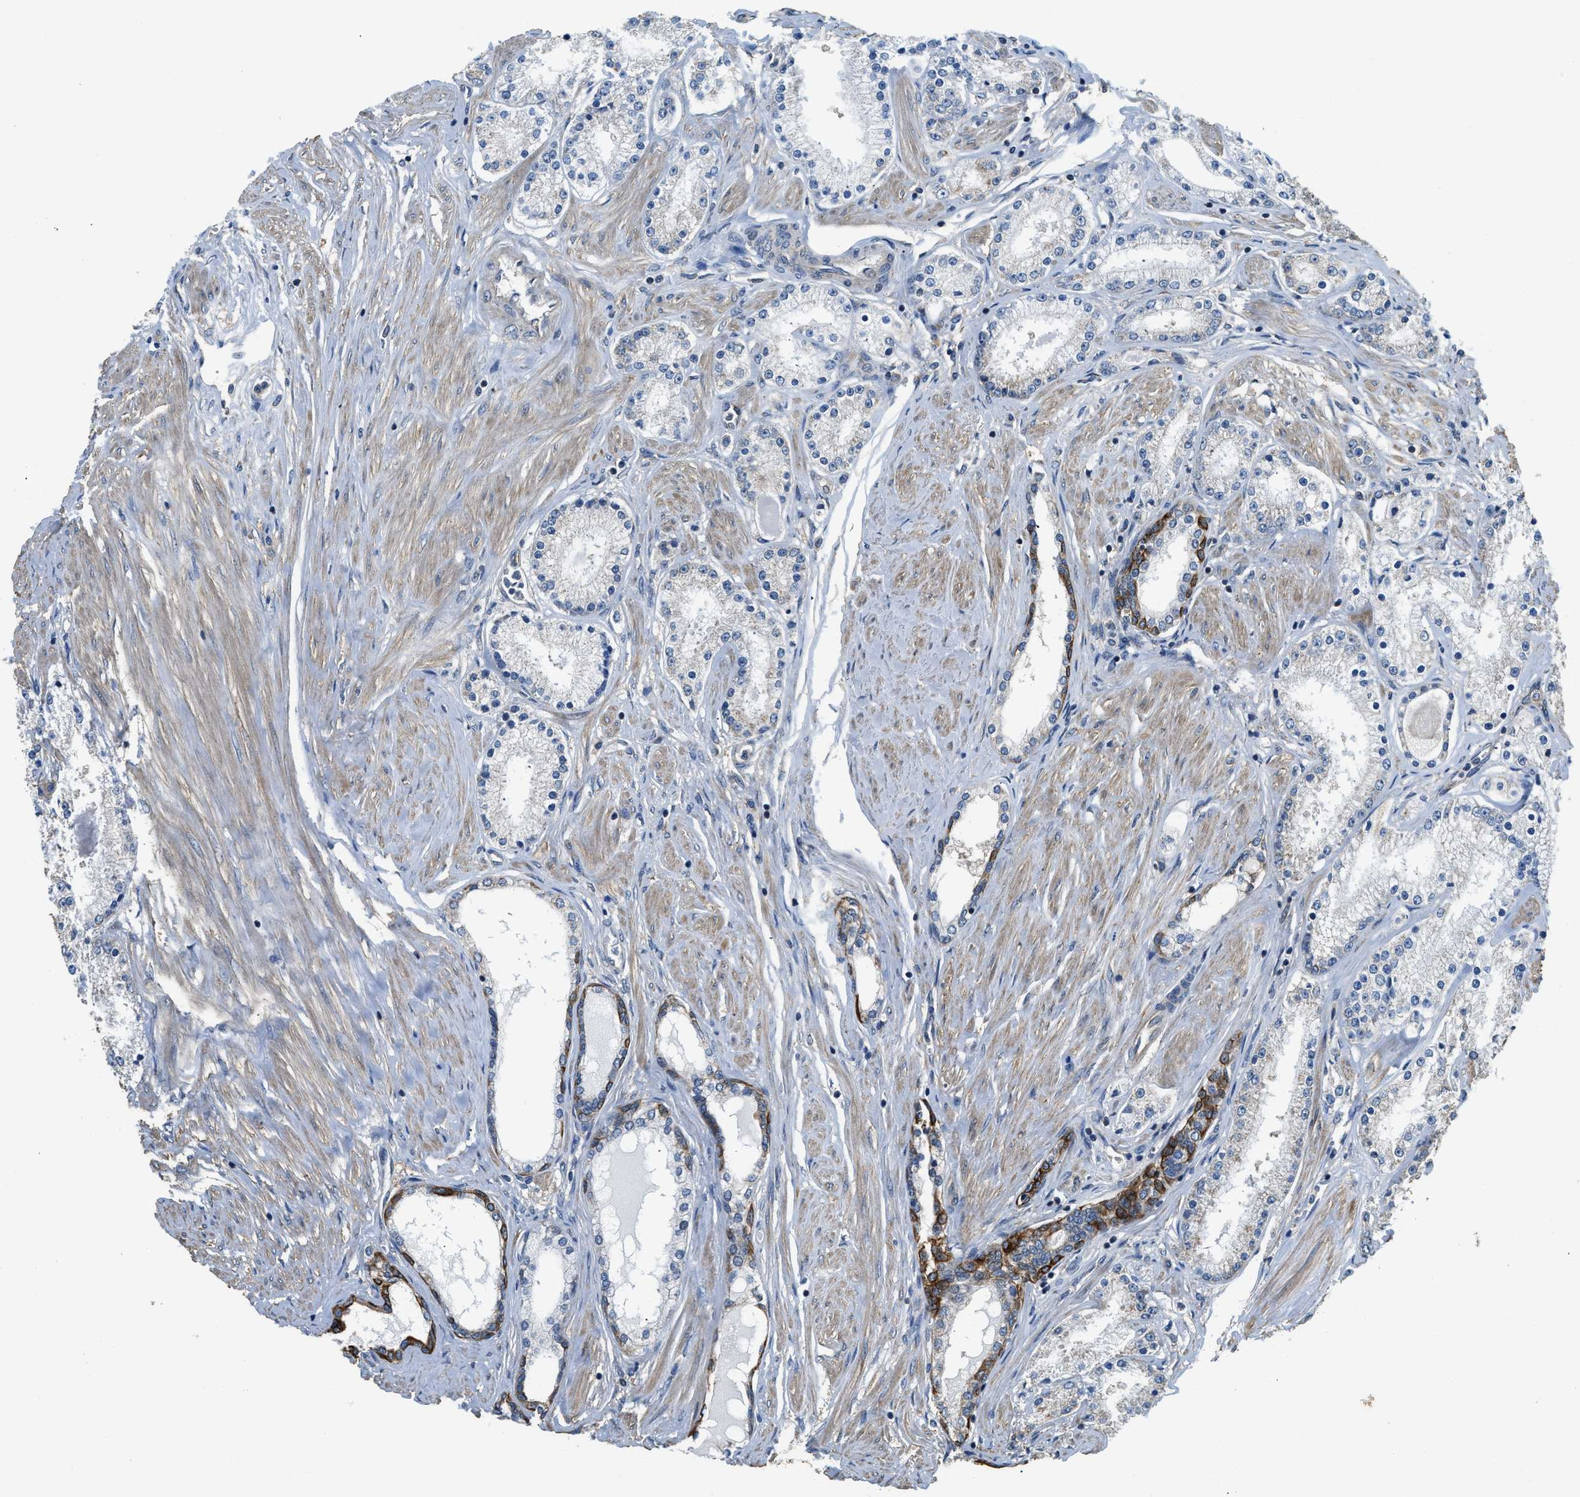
{"staining": {"intensity": "negative", "quantity": "none", "location": "none"}, "tissue": "prostate cancer", "cell_type": "Tumor cells", "image_type": "cancer", "snomed": [{"axis": "morphology", "description": "Adenocarcinoma, Low grade"}, {"axis": "topography", "description": "Prostate"}], "caption": "High magnification brightfield microscopy of low-grade adenocarcinoma (prostate) stained with DAB (brown) and counterstained with hematoxylin (blue): tumor cells show no significant expression.", "gene": "SSH2", "patient": {"sex": "male", "age": 63}}